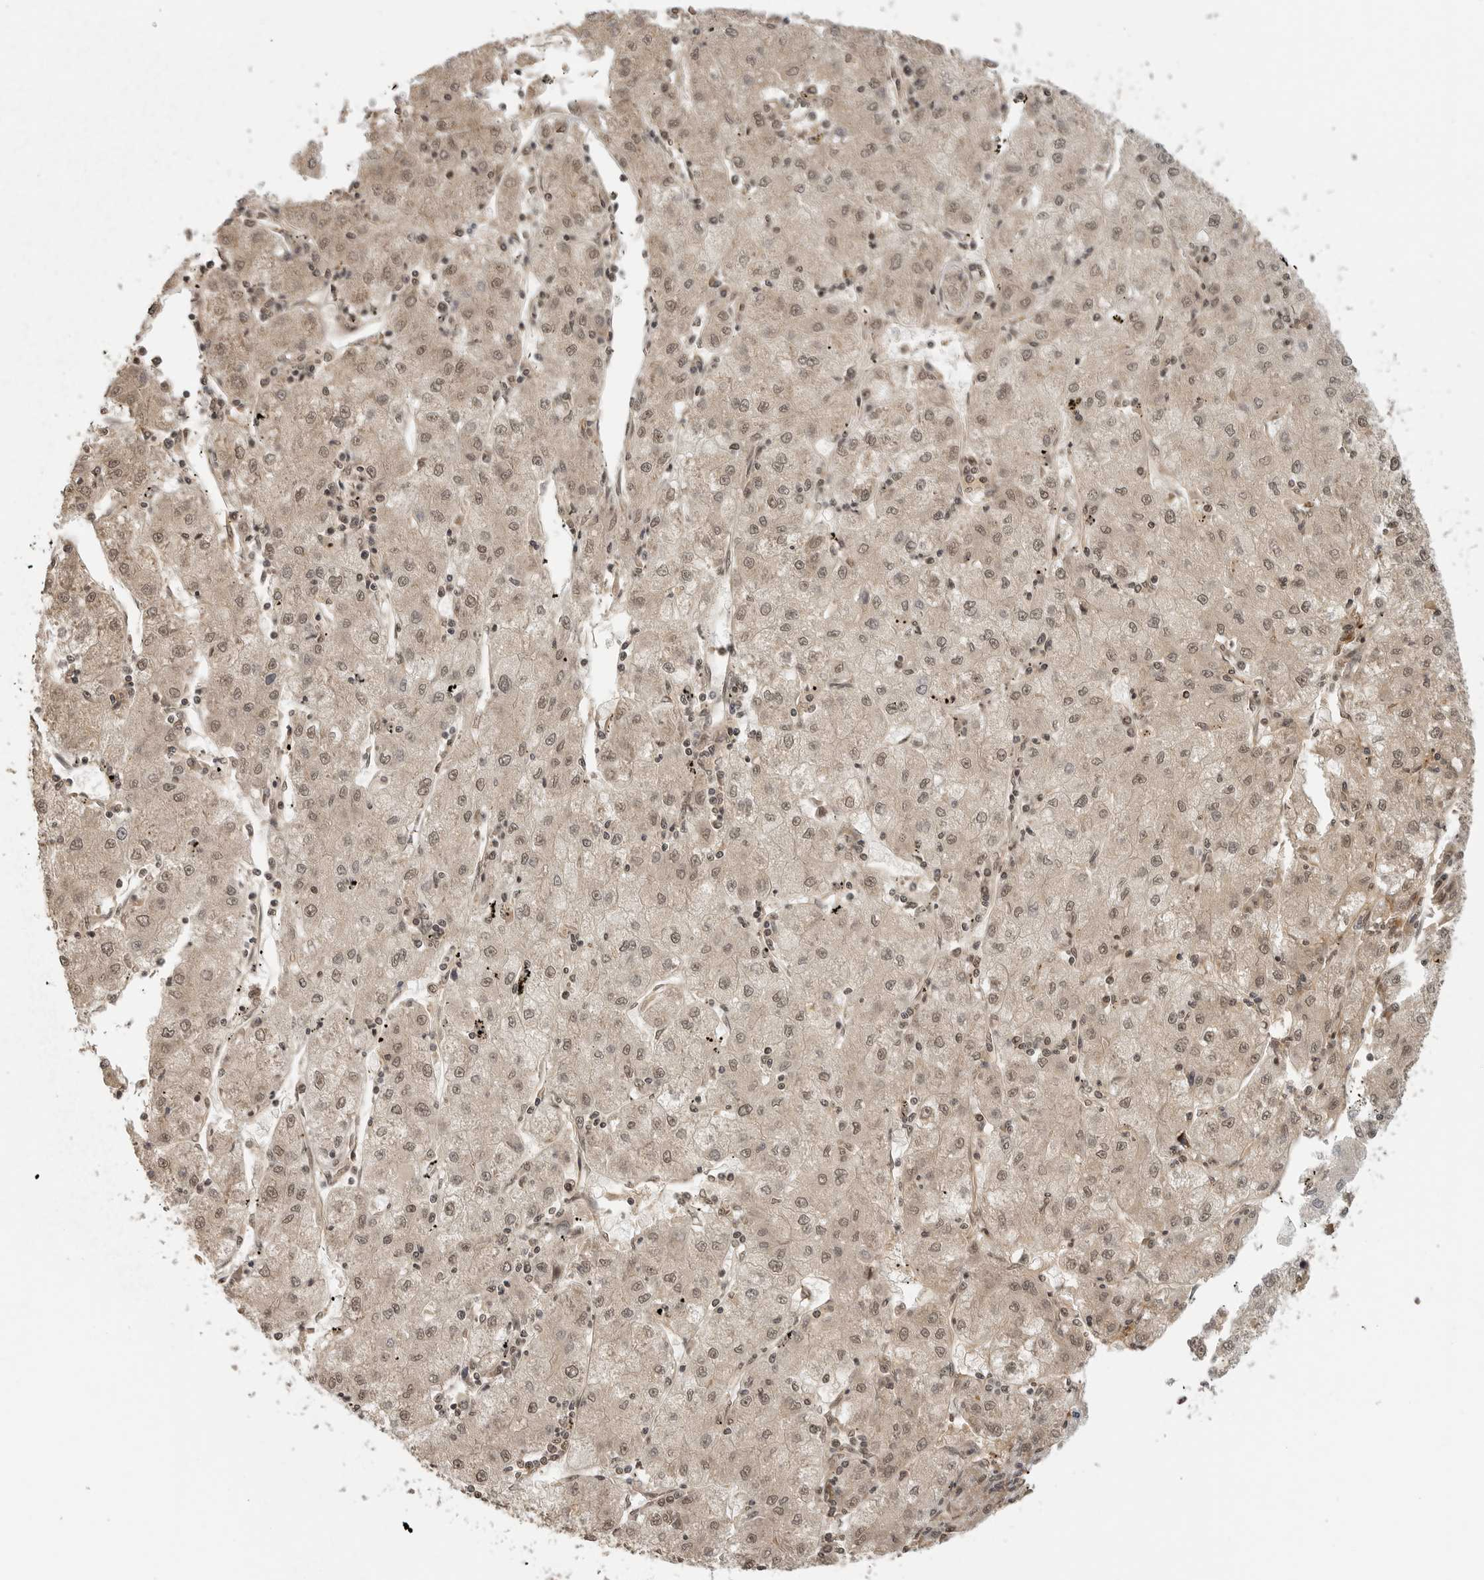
{"staining": {"intensity": "weak", "quantity": ">75%", "location": "nuclear"}, "tissue": "liver cancer", "cell_type": "Tumor cells", "image_type": "cancer", "snomed": [{"axis": "morphology", "description": "Carcinoma, Hepatocellular, NOS"}, {"axis": "topography", "description": "Liver"}], "caption": "This is an image of immunohistochemistry (IHC) staining of hepatocellular carcinoma (liver), which shows weak positivity in the nuclear of tumor cells.", "gene": "CLOCK", "patient": {"sex": "male", "age": 72}}